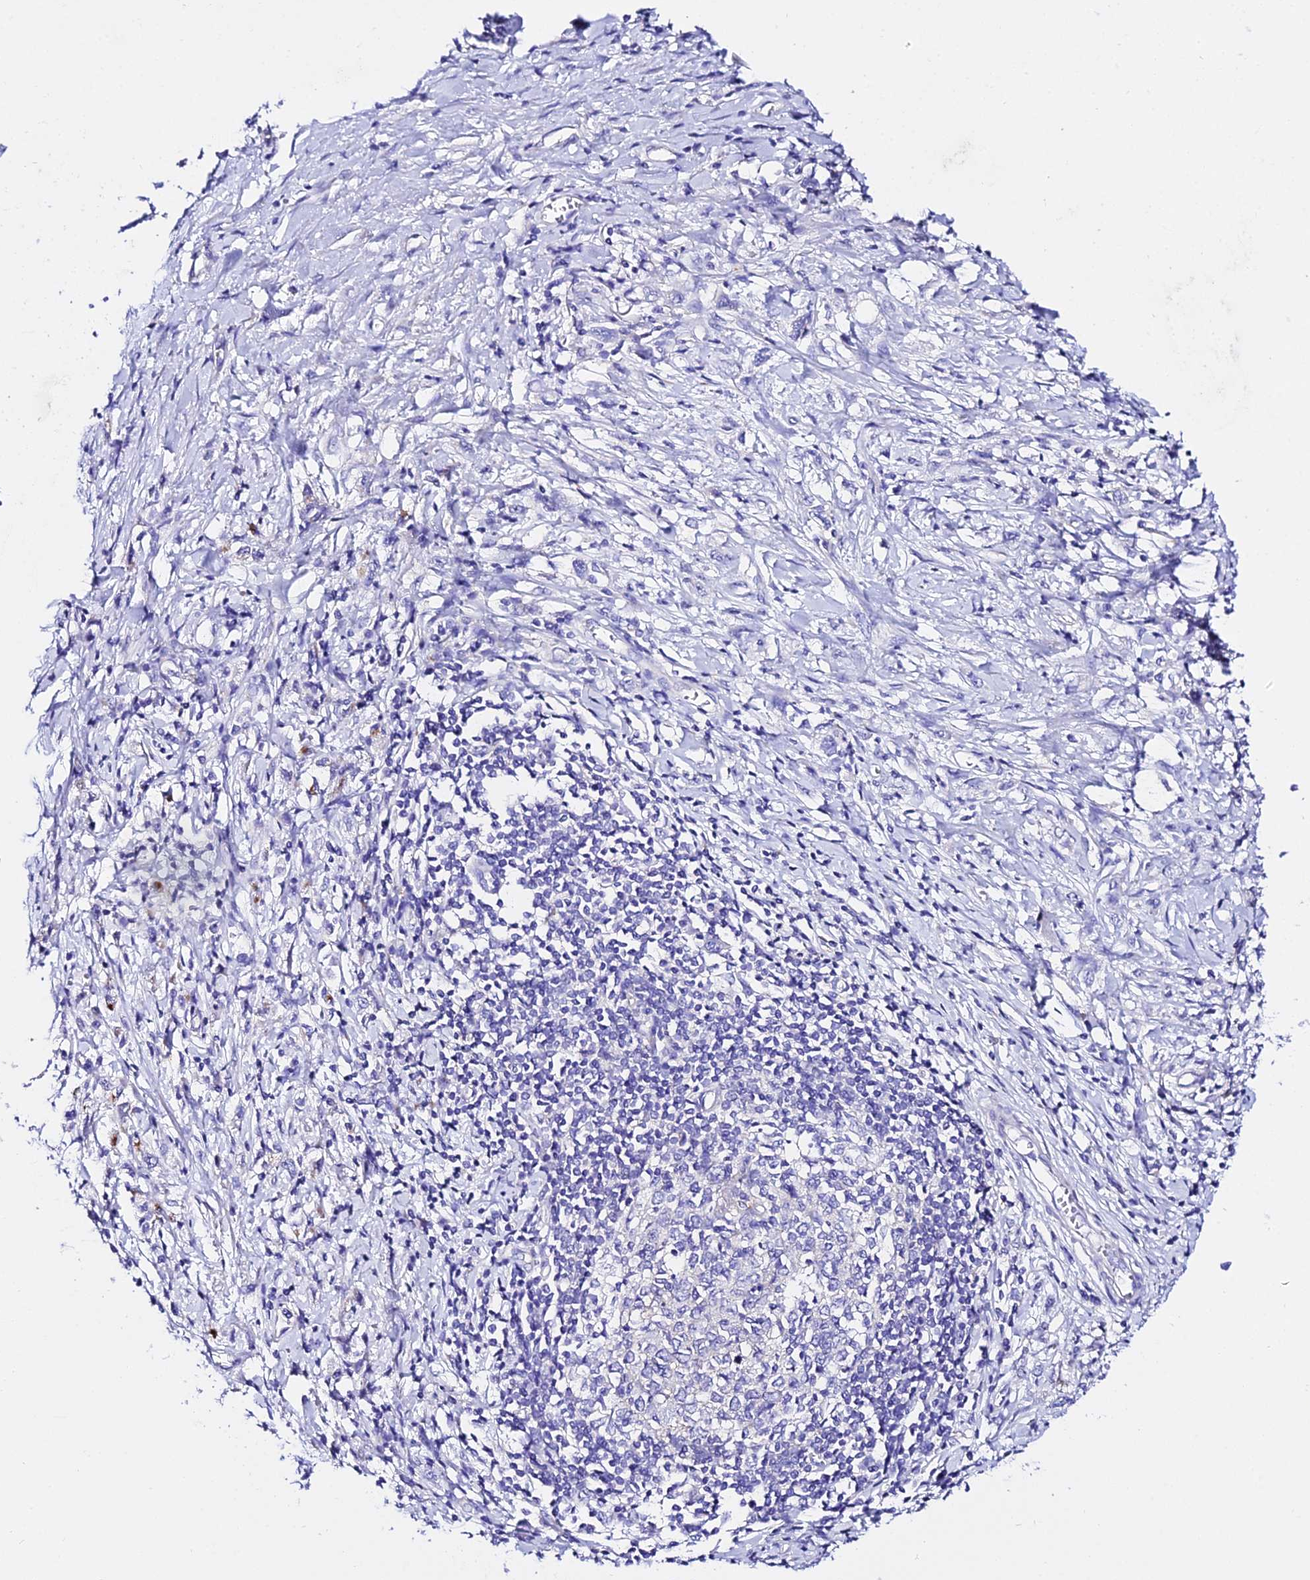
{"staining": {"intensity": "negative", "quantity": "none", "location": "none"}, "tissue": "stomach cancer", "cell_type": "Tumor cells", "image_type": "cancer", "snomed": [{"axis": "morphology", "description": "Adenocarcinoma, NOS"}, {"axis": "topography", "description": "Stomach"}], "caption": "The micrograph shows no significant expression in tumor cells of adenocarcinoma (stomach).", "gene": "TMEM117", "patient": {"sex": "female", "age": 76}}